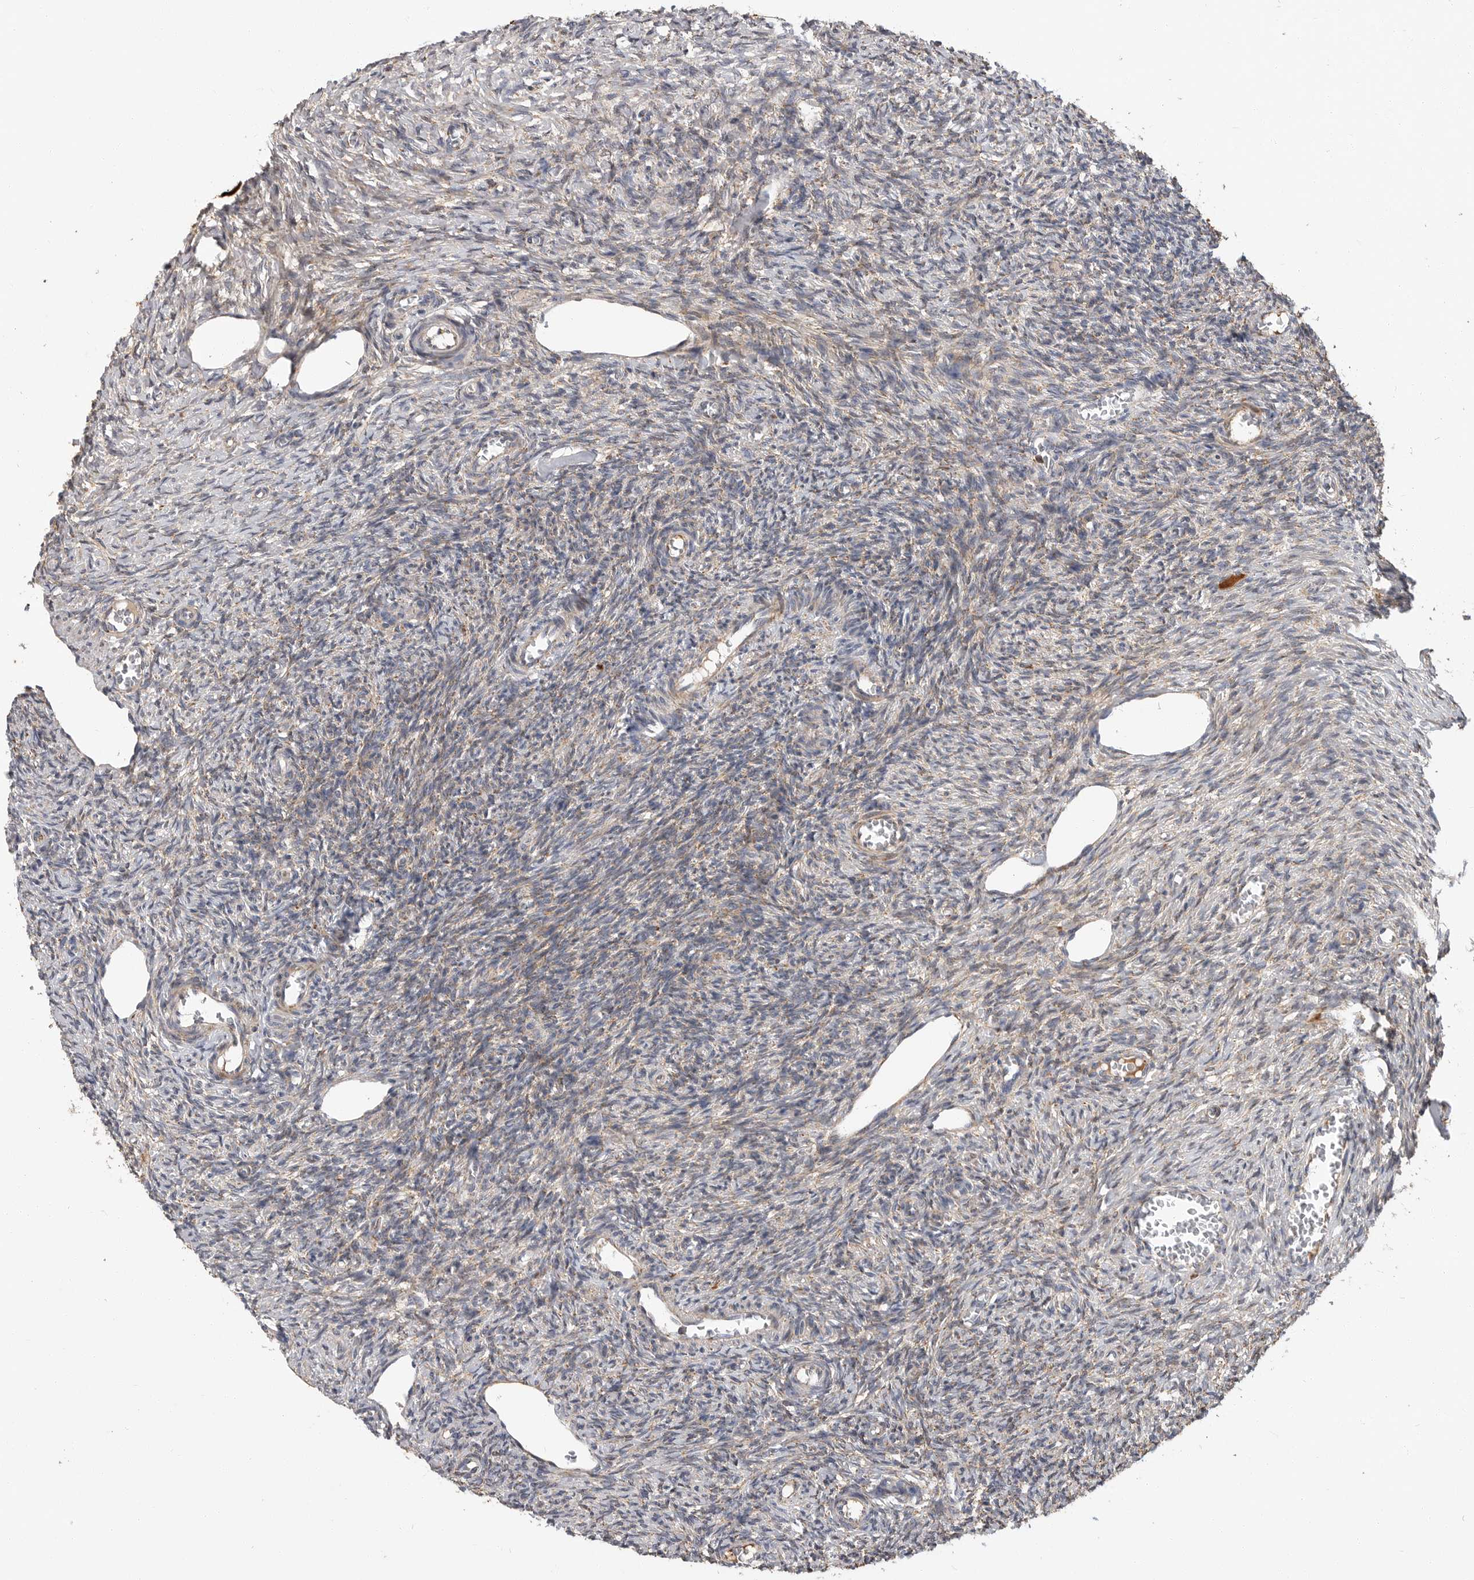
{"staining": {"intensity": "weak", "quantity": "<25%", "location": "cytoplasmic/membranous"}, "tissue": "ovary", "cell_type": "Ovarian stroma cells", "image_type": "normal", "snomed": [{"axis": "morphology", "description": "Normal tissue, NOS"}, {"axis": "topography", "description": "Ovary"}], "caption": "The immunohistochemistry (IHC) photomicrograph has no significant positivity in ovarian stroma cells of ovary. (Brightfield microscopy of DAB (3,3'-diaminobenzidine) IHC at high magnification).", "gene": "KYAT3", "patient": {"sex": "female", "age": 27}}